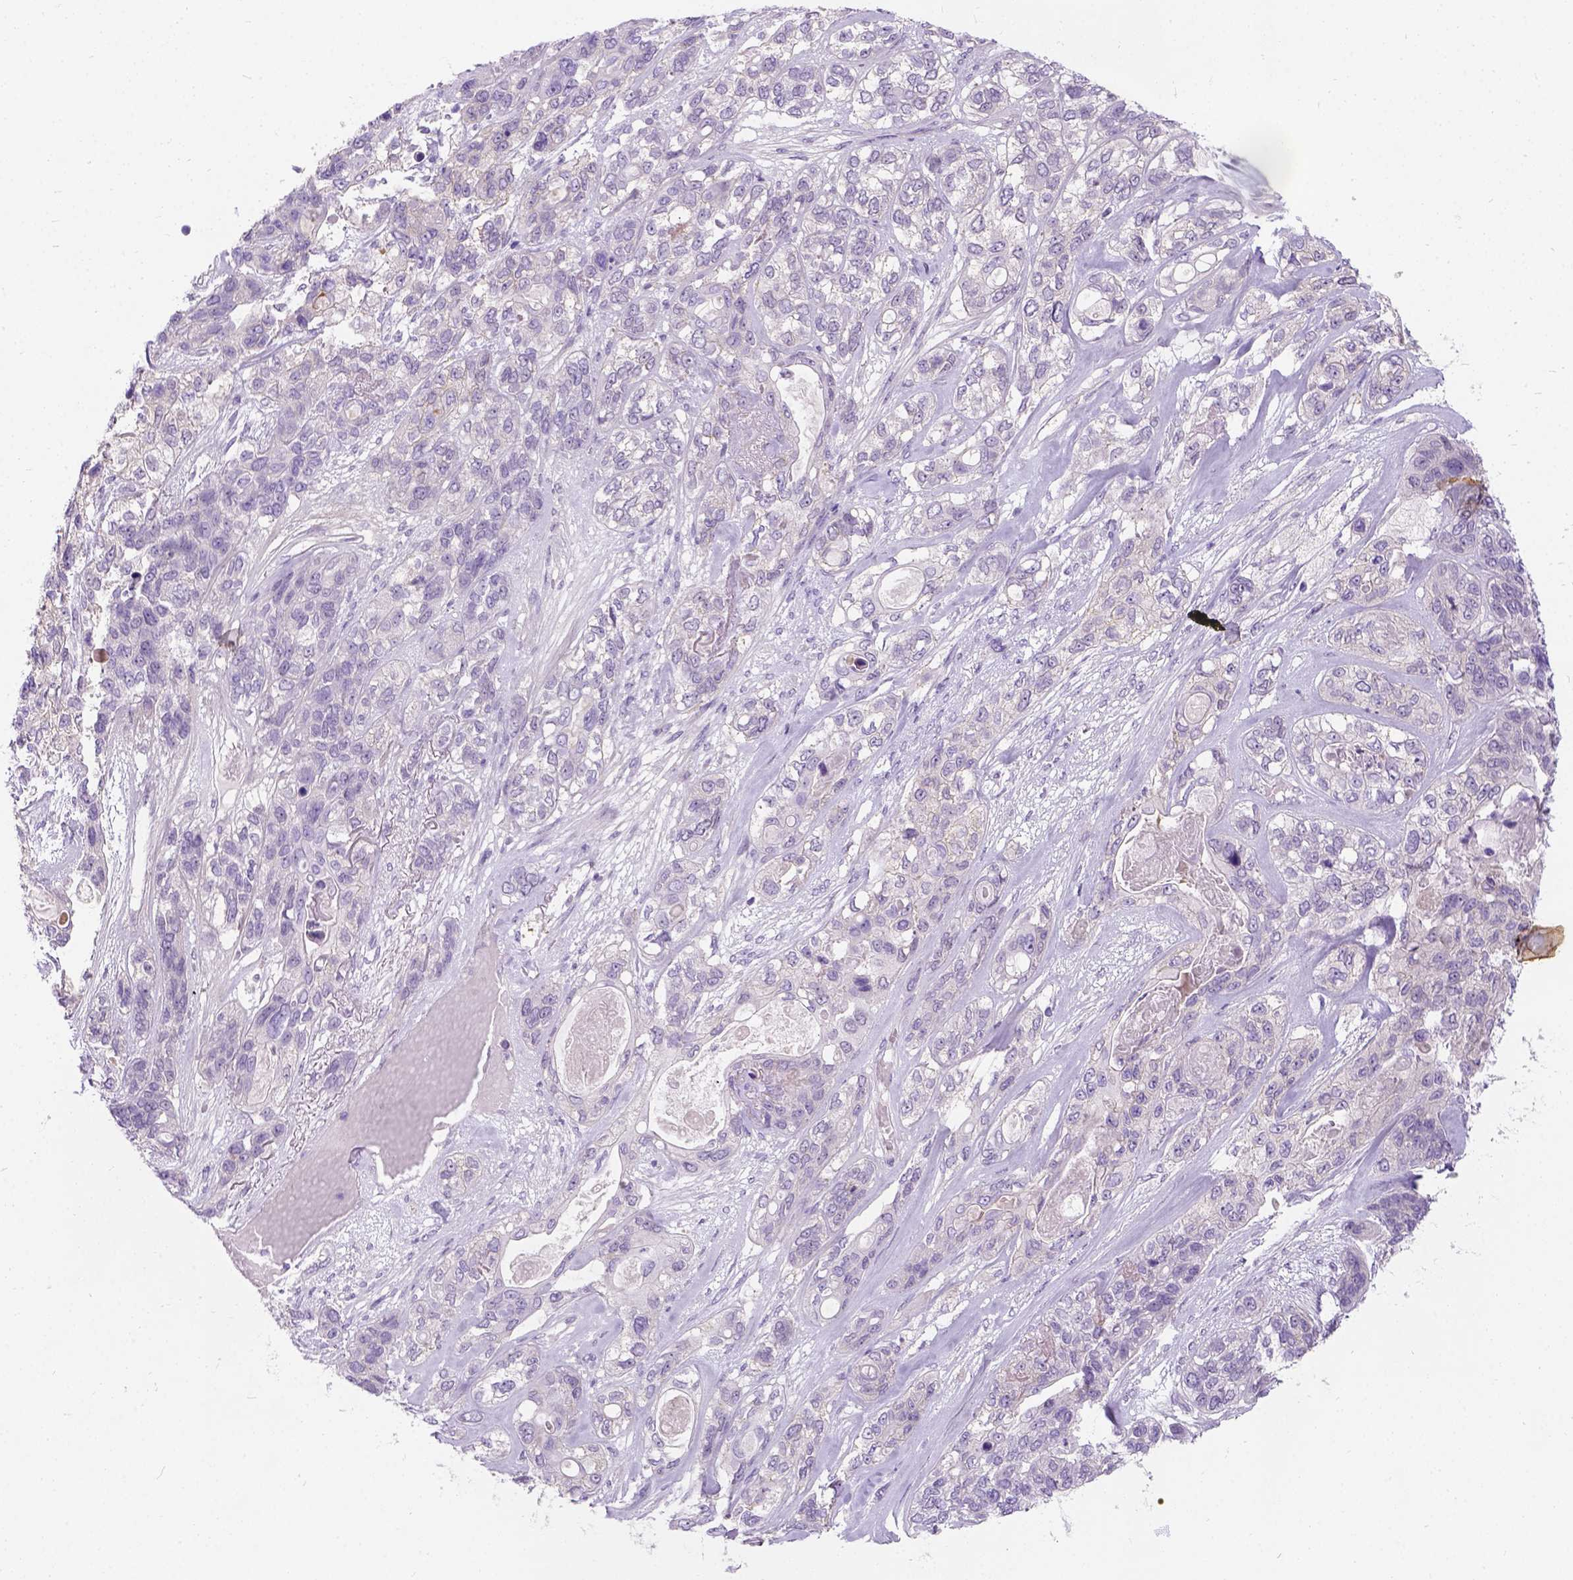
{"staining": {"intensity": "negative", "quantity": "none", "location": "none"}, "tissue": "lung cancer", "cell_type": "Tumor cells", "image_type": "cancer", "snomed": [{"axis": "morphology", "description": "Squamous cell carcinoma, NOS"}, {"axis": "topography", "description": "Lung"}], "caption": "Tumor cells are negative for protein expression in human lung squamous cell carcinoma.", "gene": "C20orf144", "patient": {"sex": "female", "age": 70}}